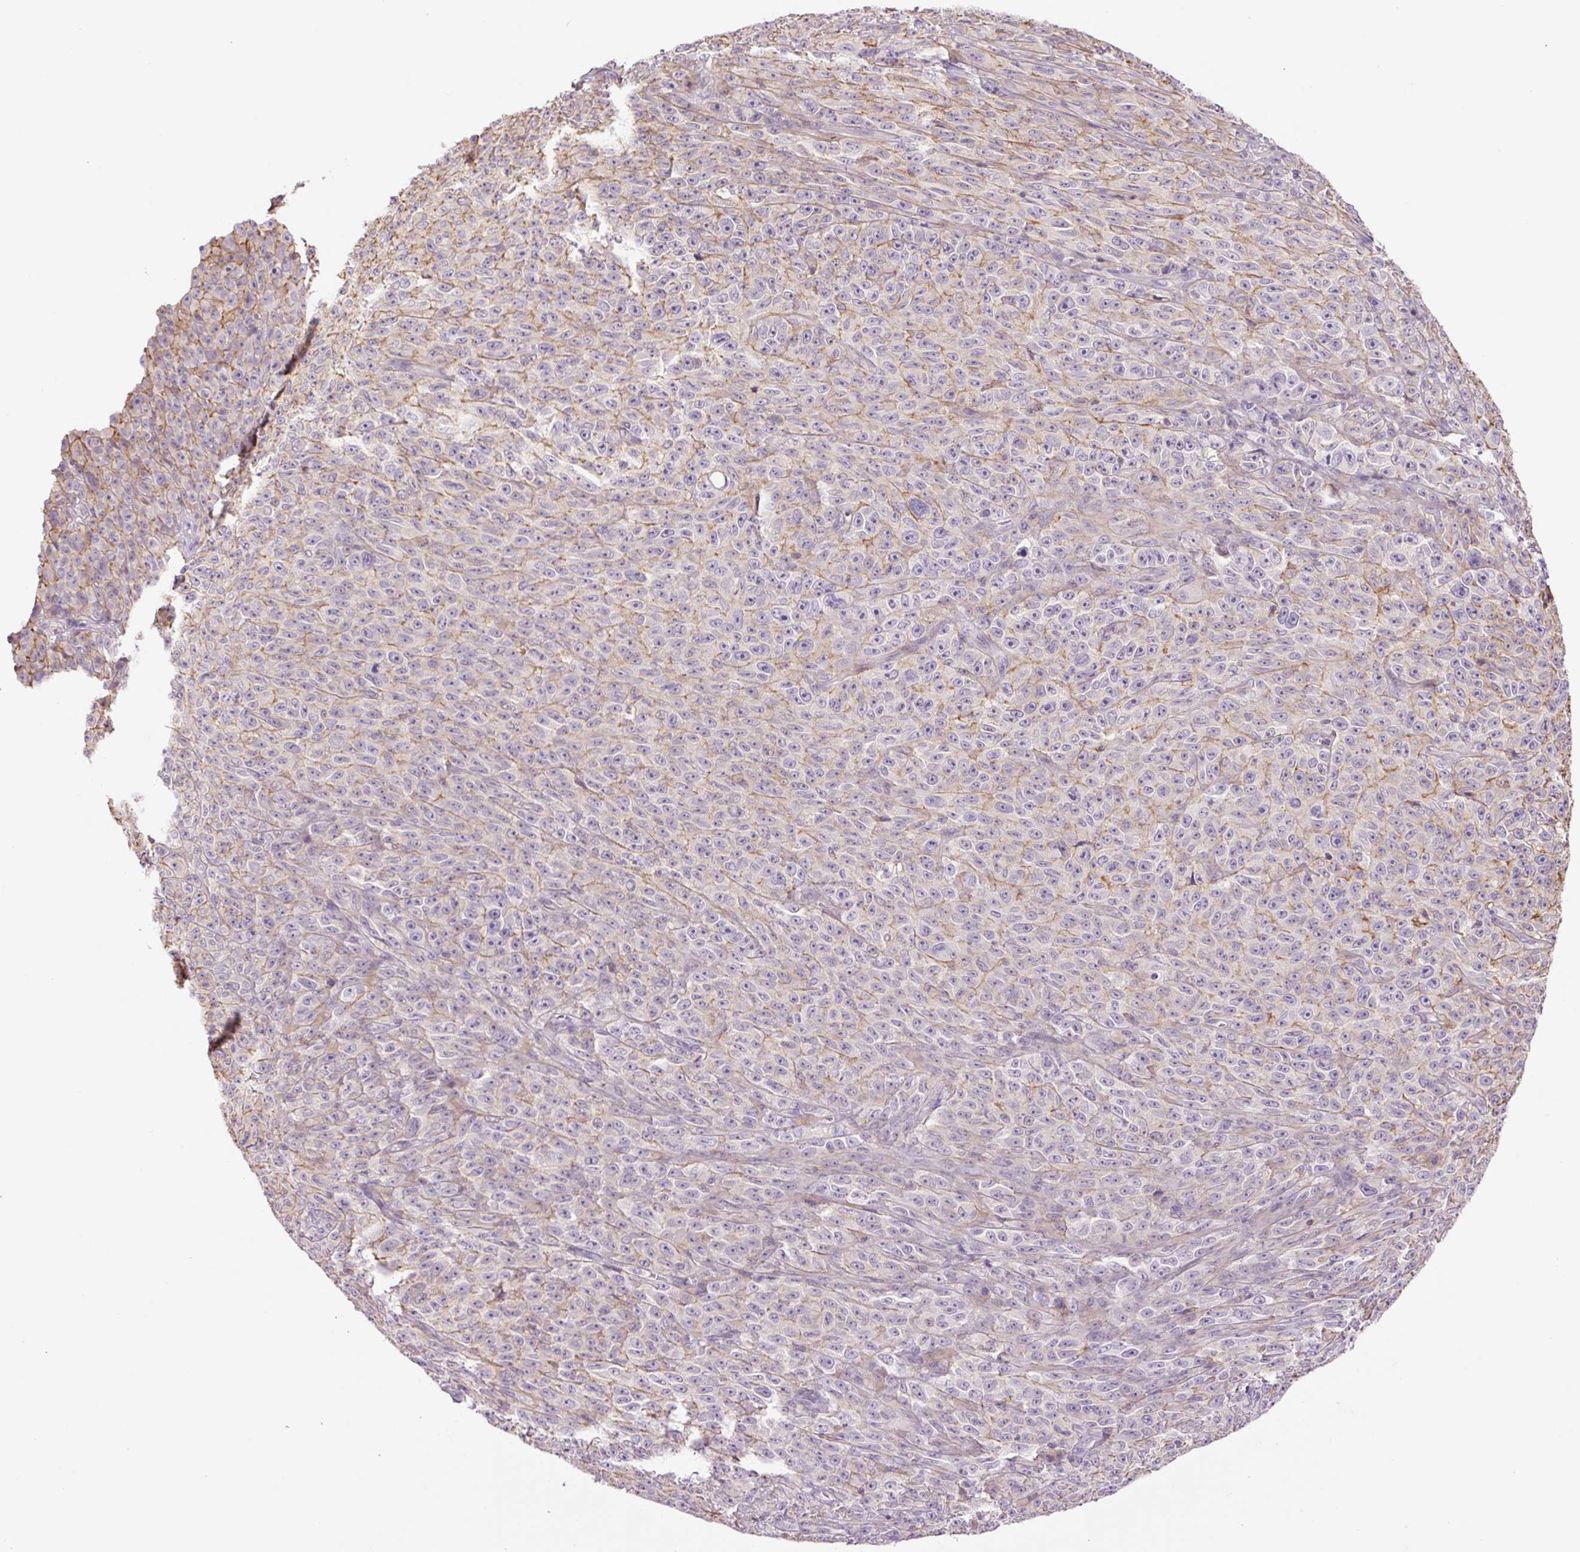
{"staining": {"intensity": "negative", "quantity": "none", "location": "none"}, "tissue": "melanoma", "cell_type": "Tumor cells", "image_type": "cancer", "snomed": [{"axis": "morphology", "description": "Malignant melanoma, NOS"}, {"axis": "topography", "description": "Skin"}], "caption": "Tumor cells are negative for brown protein staining in melanoma. (DAB (3,3'-diaminobenzidine) immunohistochemistry with hematoxylin counter stain).", "gene": "GRID2", "patient": {"sex": "female", "age": 82}}